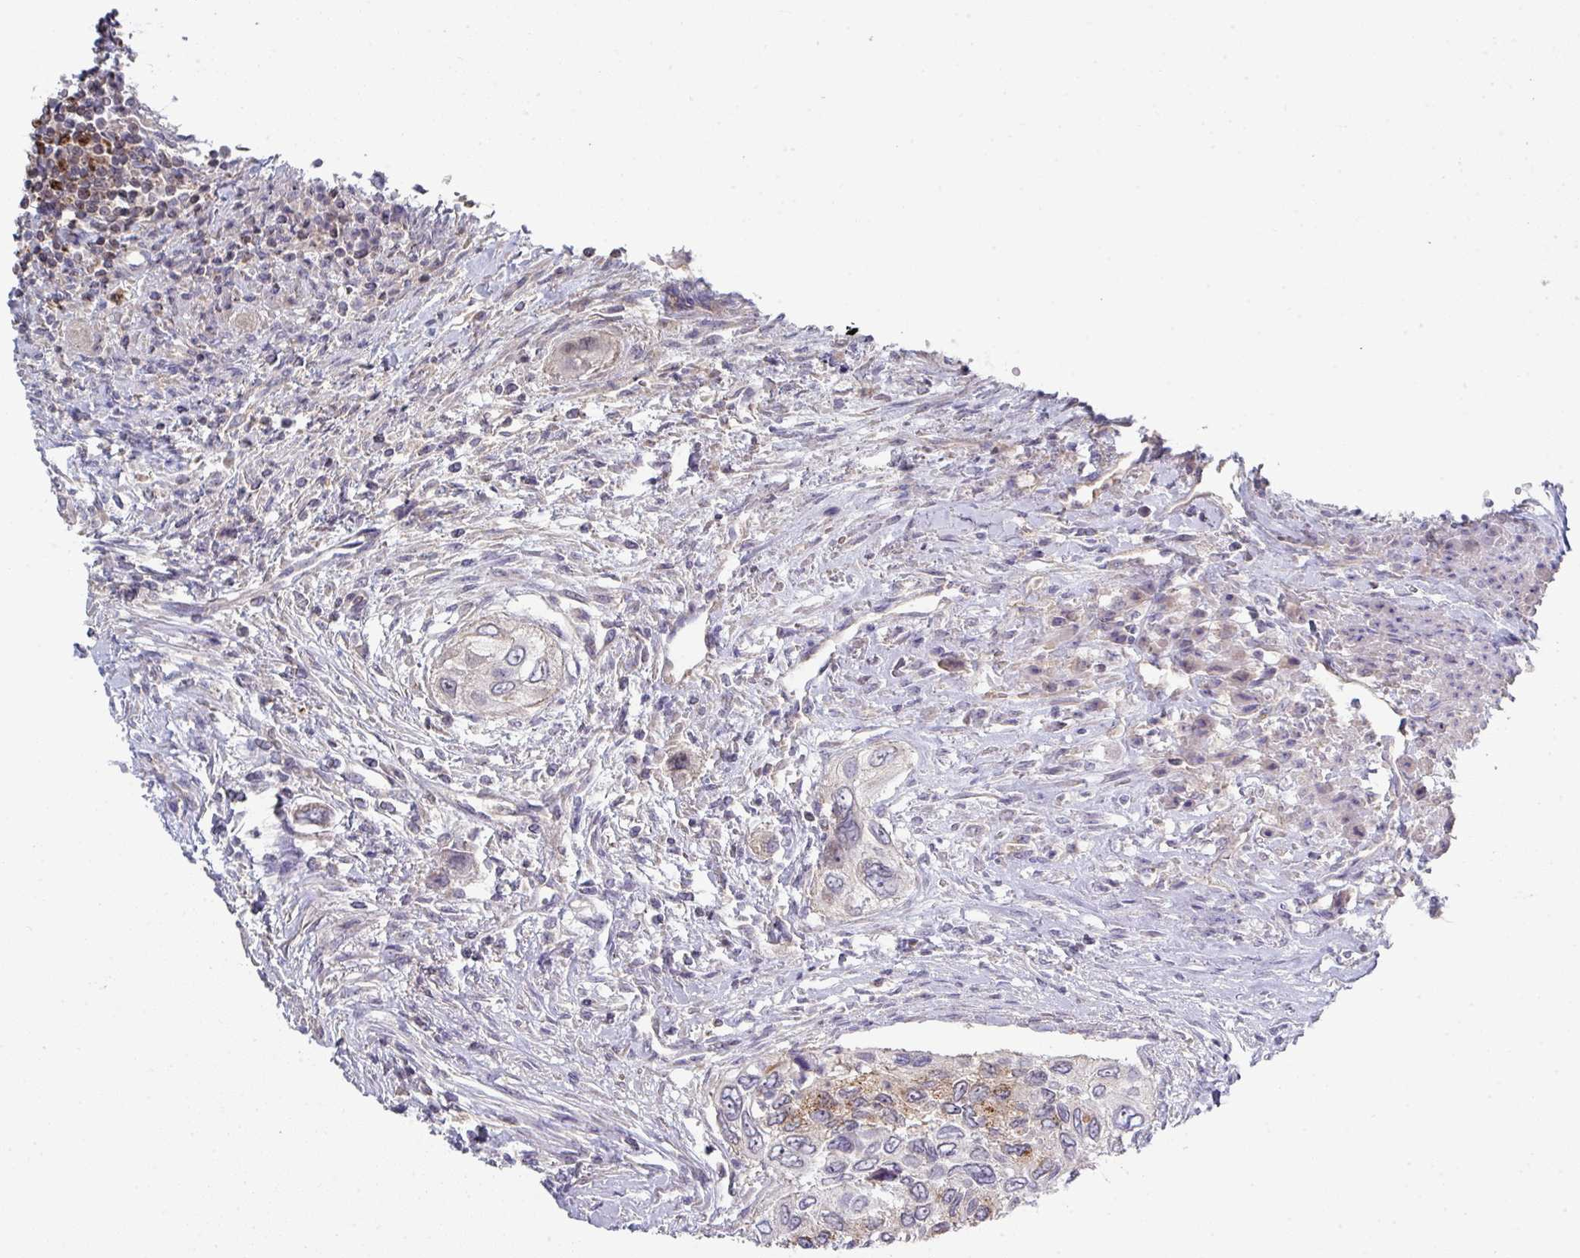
{"staining": {"intensity": "moderate", "quantity": "25%-75%", "location": "cytoplasmic/membranous"}, "tissue": "urothelial cancer", "cell_type": "Tumor cells", "image_type": "cancer", "snomed": [{"axis": "morphology", "description": "Urothelial carcinoma, High grade"}, {"axis": "topography", "description": "Urinary bladder"}], "caption": "Immunohistochemical staining of human urothelial carcinoma (high-grade) demonstrates medium levels of moderate cytoplasmic/membranous positivity in approximately 25%-75% of tumor cells.", "gene": "DCAF12L2", "patient": {"sex": "female", "age": 60}}